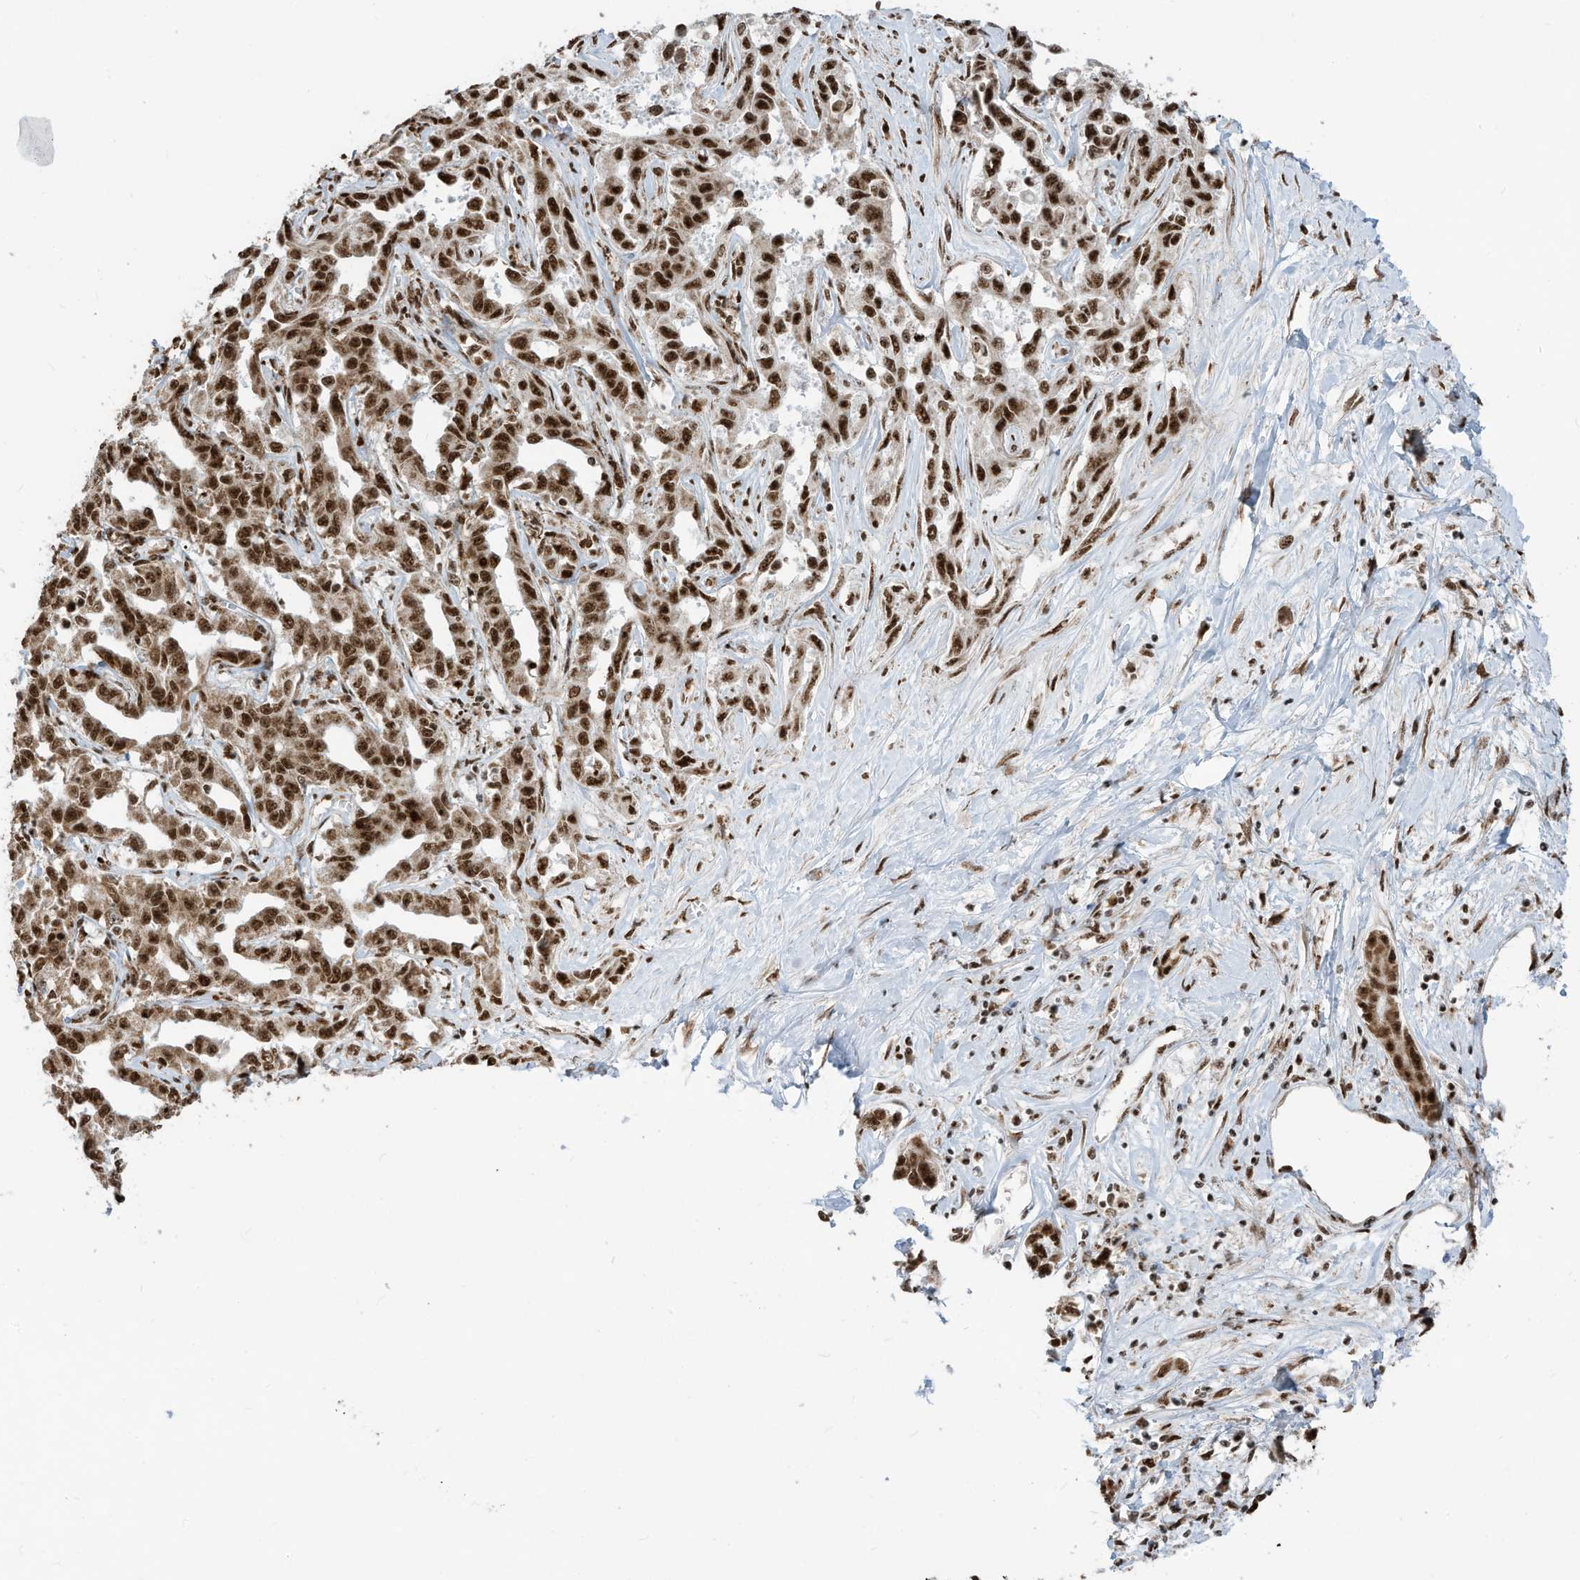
{"staining": {"intensity": "strong", "quantity": ">75%", "location": "nuclear"}, "tissue": "liver cancer", "cell_type": "Tumor cells", "image_type": "cancer", "snomed": [{"axis": "morphology", "description": "Cholangiocarcinoma"}, {"axis": "topography", "description": "Liver"}], "caption": "Approximately >75% of tumor cells in liver cholangiocarcinoma show strong nuclear protein expression as visualized by brown immunohistochemical staining.", "gene": "LBH", "patient": {"sex": "male", "age": 59}}